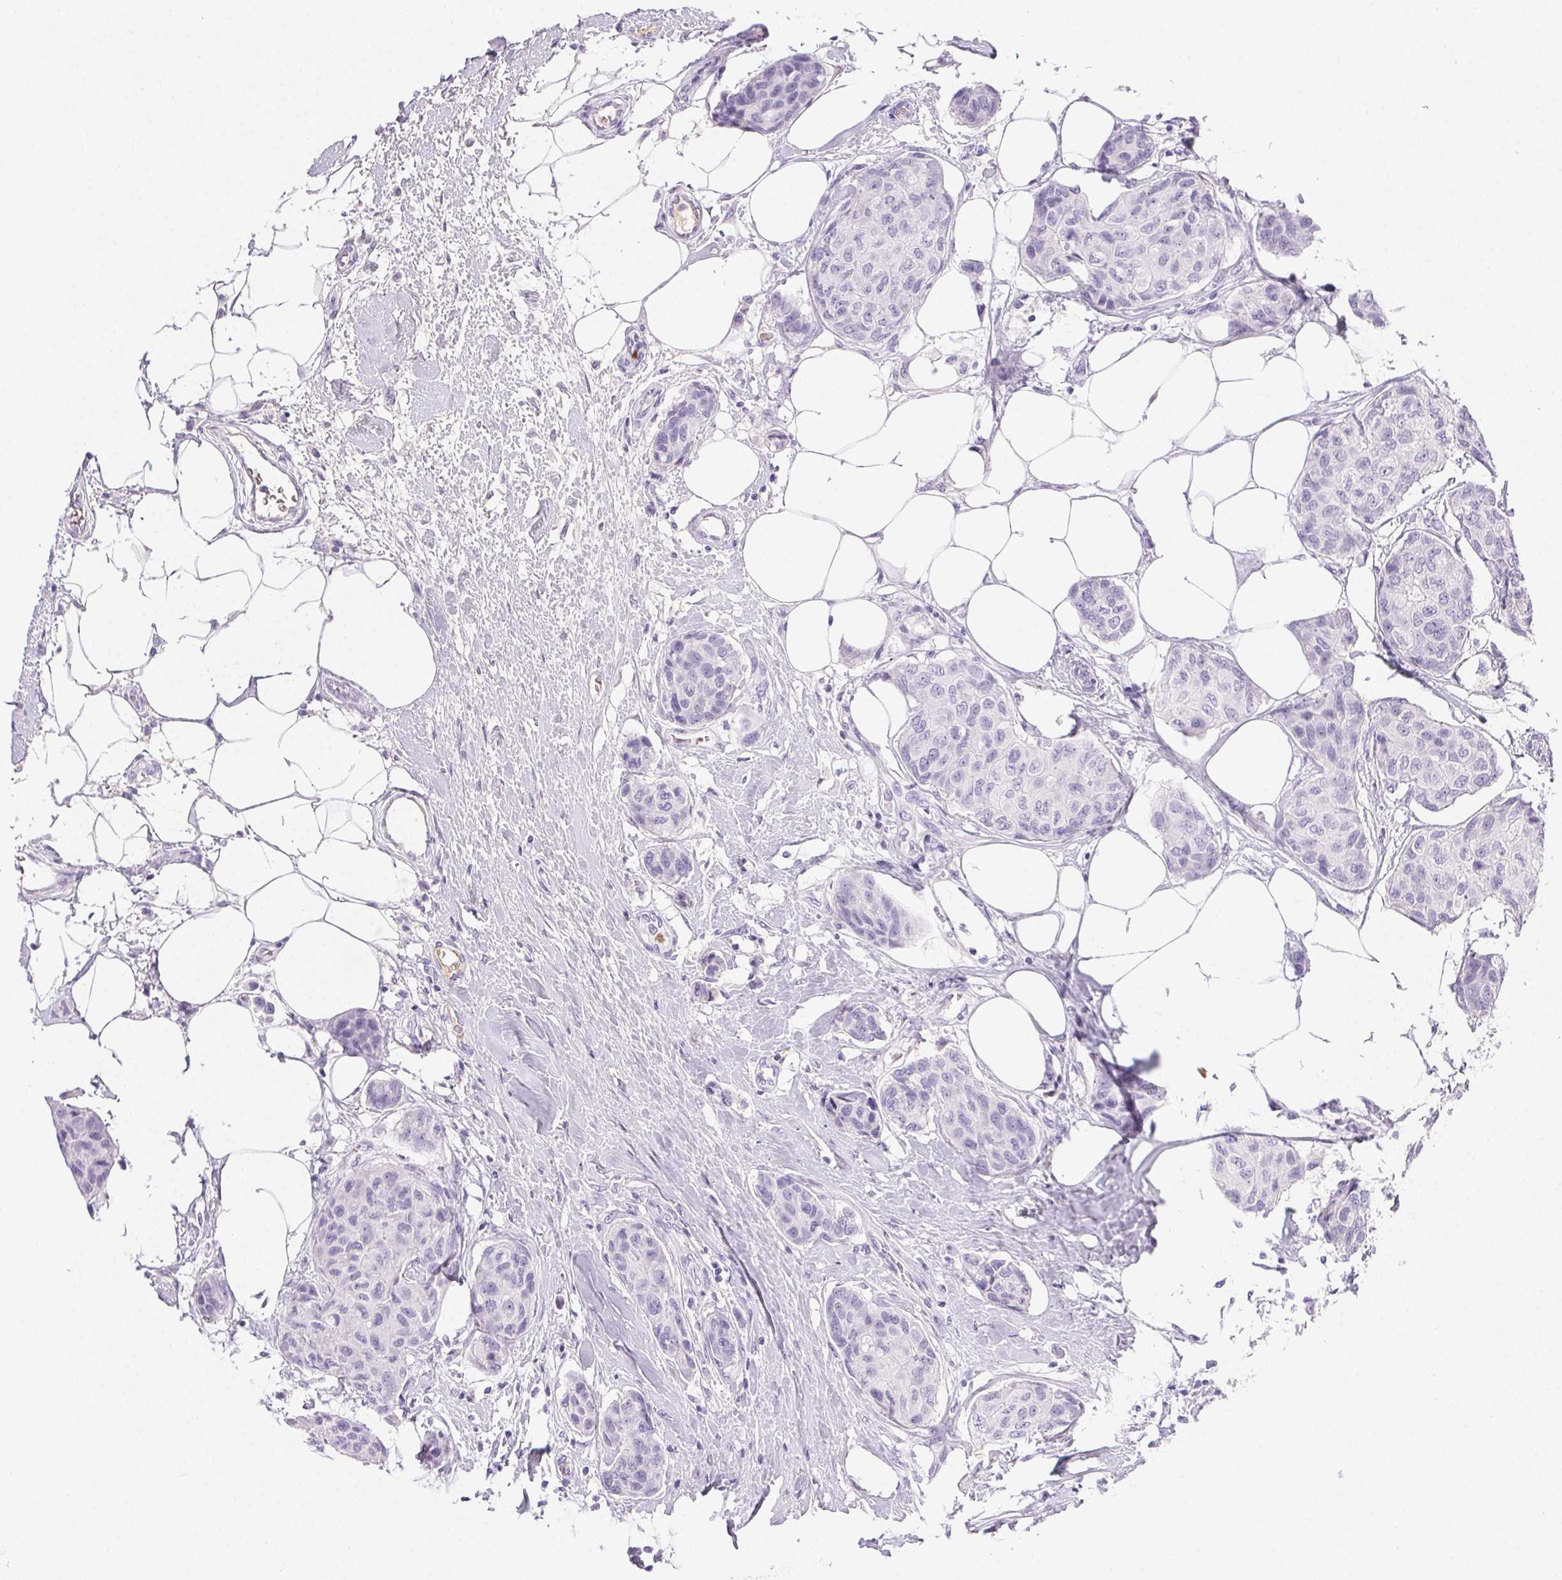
{"staining": {"intensity": "negative", "quantity": "none", "location": "none"}, "tissue": "breast cancer", "cell_type": "Tumor cells", "image_type": "cancer", "snomed": [{"axis": "morphology", "description": "Duct carcinoma"}, {"axis": "topography", "description": "Breast"}], "caption": "Human infiltrating ductal carcinoma (breast) stained for a protein using IHC reveals no positivity in tumor cells.", "gene": "PADI4", "patient": {"sex": "female", "age": 80}}